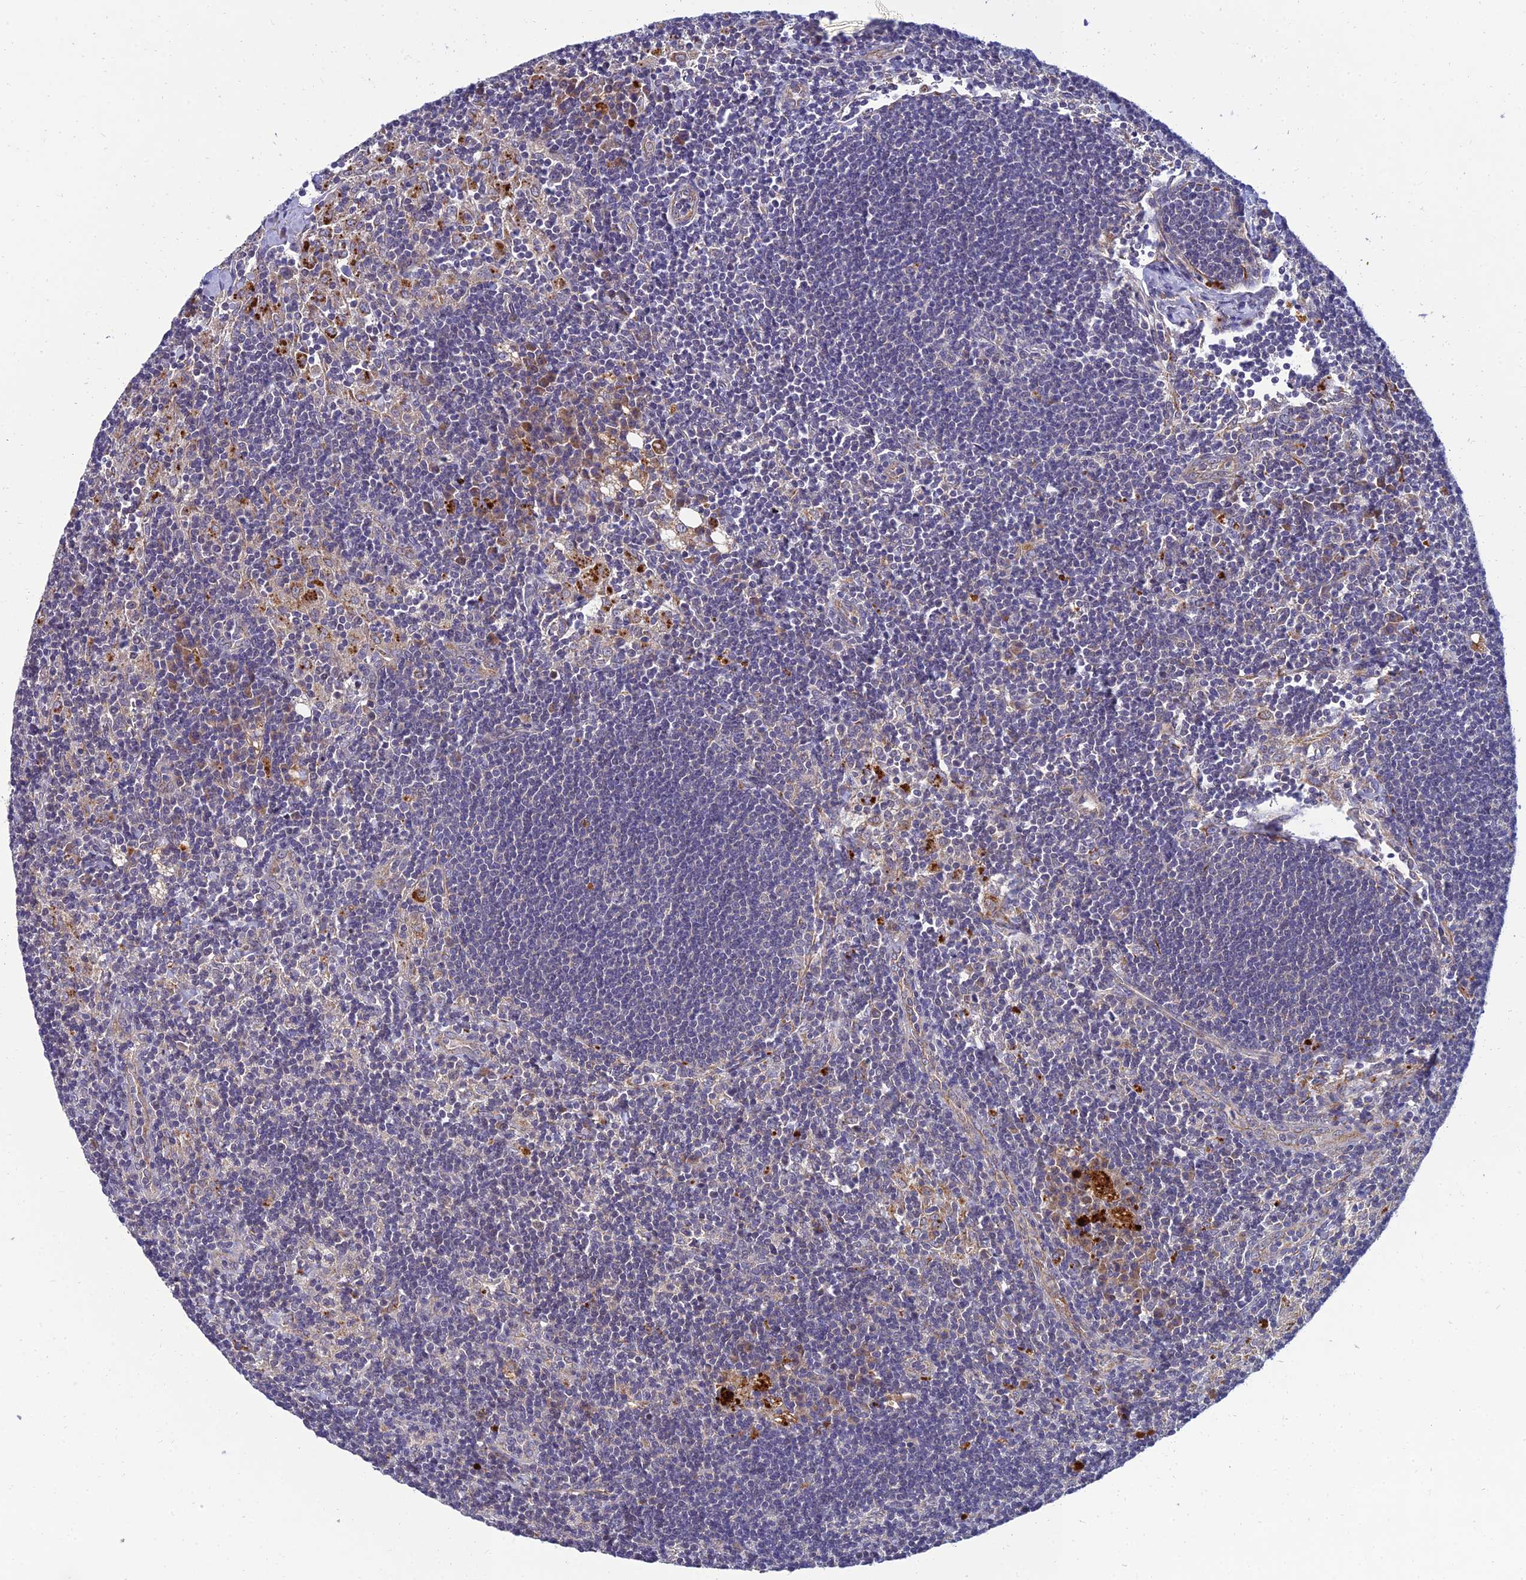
{"staining": {"intensity": "moderate", "quantity": "25%-75%", "location": "cytoplasmic/membranous"}, "tissue": "lymph node", "cell_type": "Non-germinal center cells", "image_type": "normal", "snomed": [{"axis": "morphology", "description": "Normal tissue, NOS"}, {"axis": "topography", "description": "Lymph node"}], "caption": "Non-germinal center cells show medium levels of moderate cytoplasmic/membranous positivity in about 25%-75% of cells in normal lymph node.", "gene": "NPY", "patient": {"sex": "male", "age": 24}}